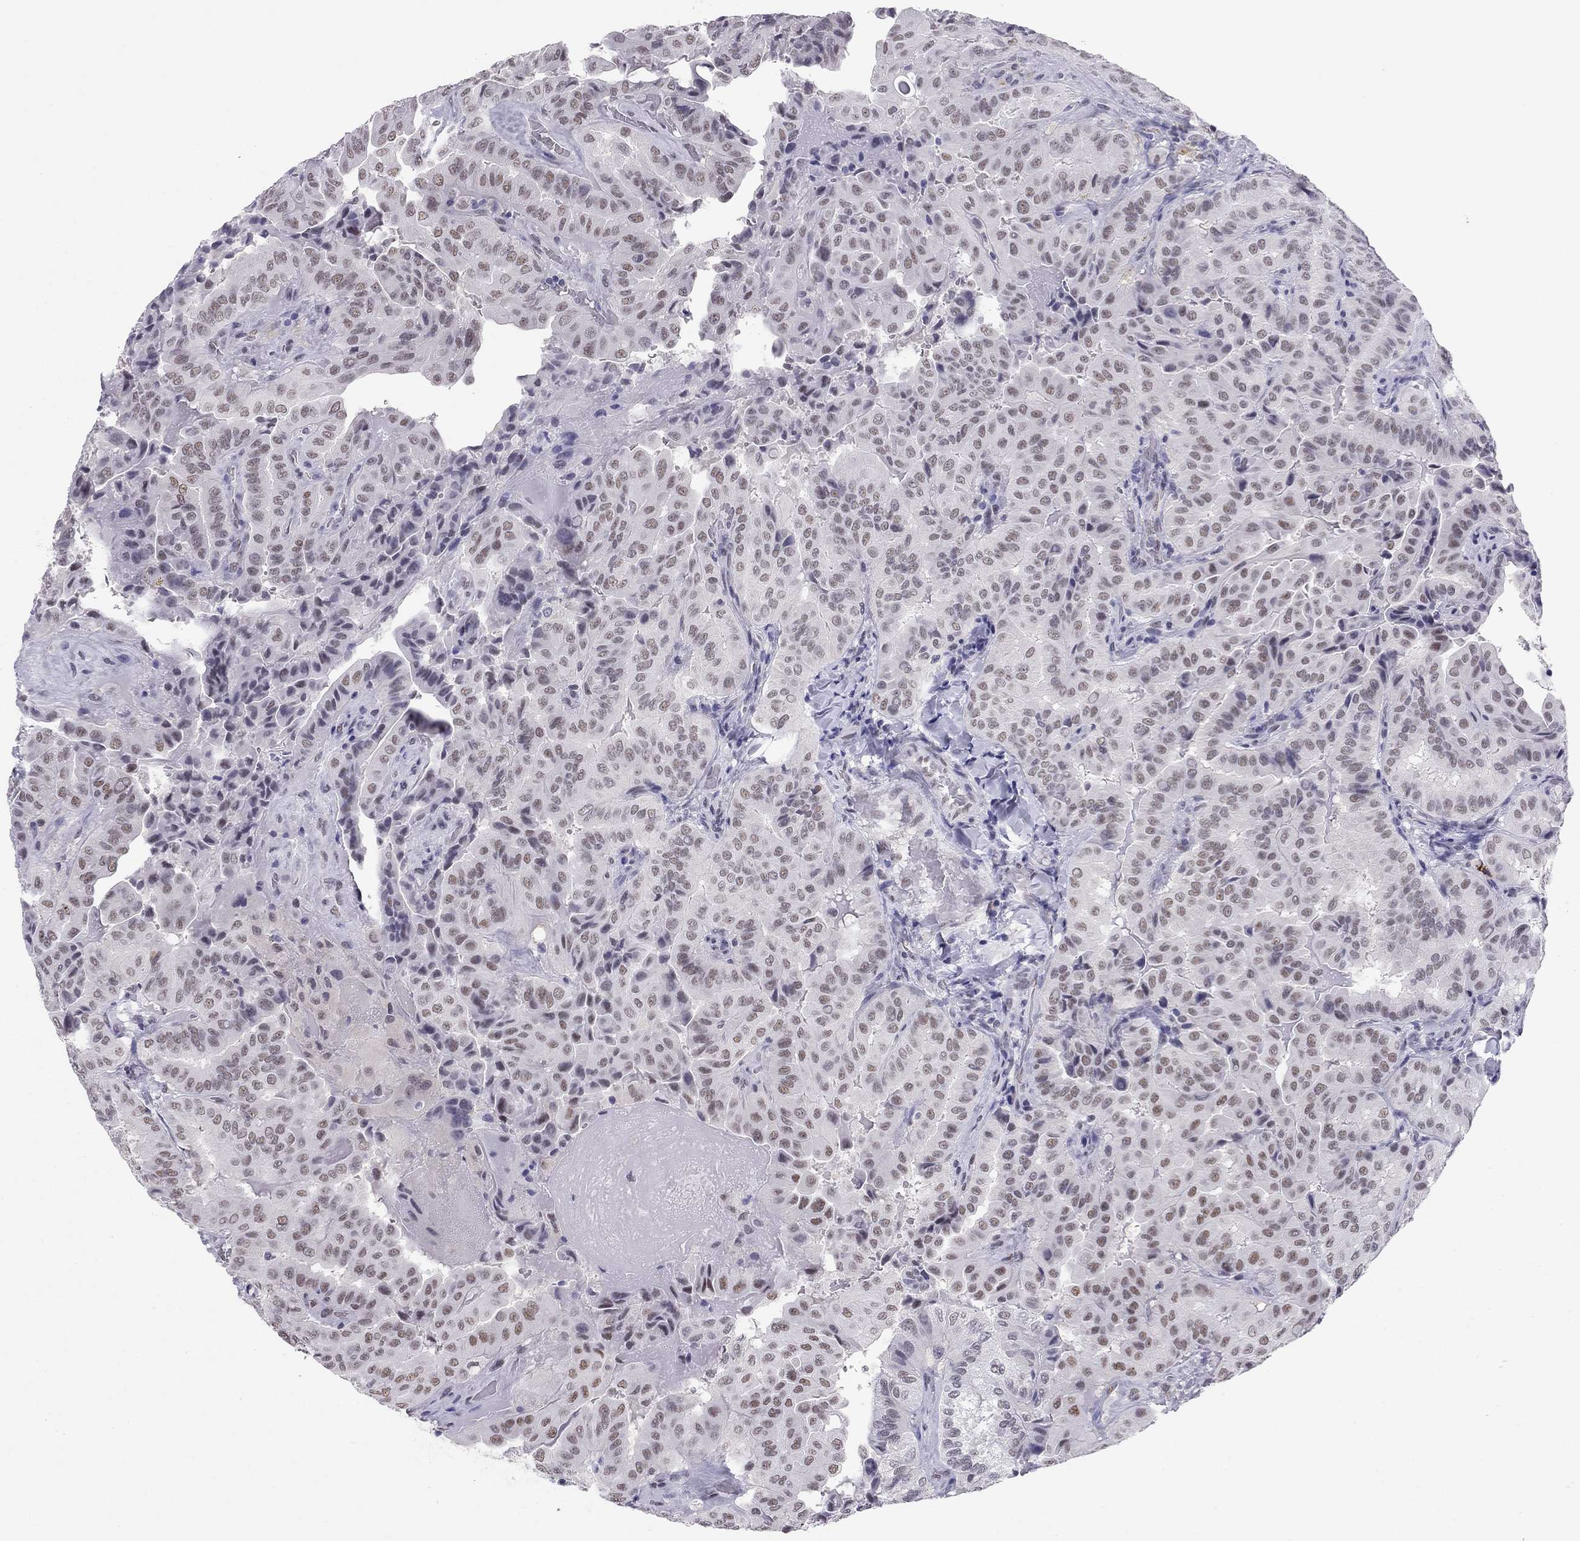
{"staining": {"intensity": "weak", "quantity": ">75%", "location": "nuclear"}, "tissue": "thyroid cancer", "cell_type": "Tumor cells", "image_type": "cancer", "snomed": [{"axis": "morphology", "description": "Papillary adenocarcinoma, NOS"}, {"axis": "topography", "description": "Thyroid gland"}], "caption": "Immunohistochemical staining of human thyroid papillary adenocarcinoma displays low levels of weak nuclear staining in about >75% of tumor cells. Using DAB (3,3'-diaminobenzidine) (brown) and hematoxylin (blue) stains, captured at high magnification using brightfield microscopy.", "gene": "DOT1L", "patient": {"sex": "female", "age": 68}}